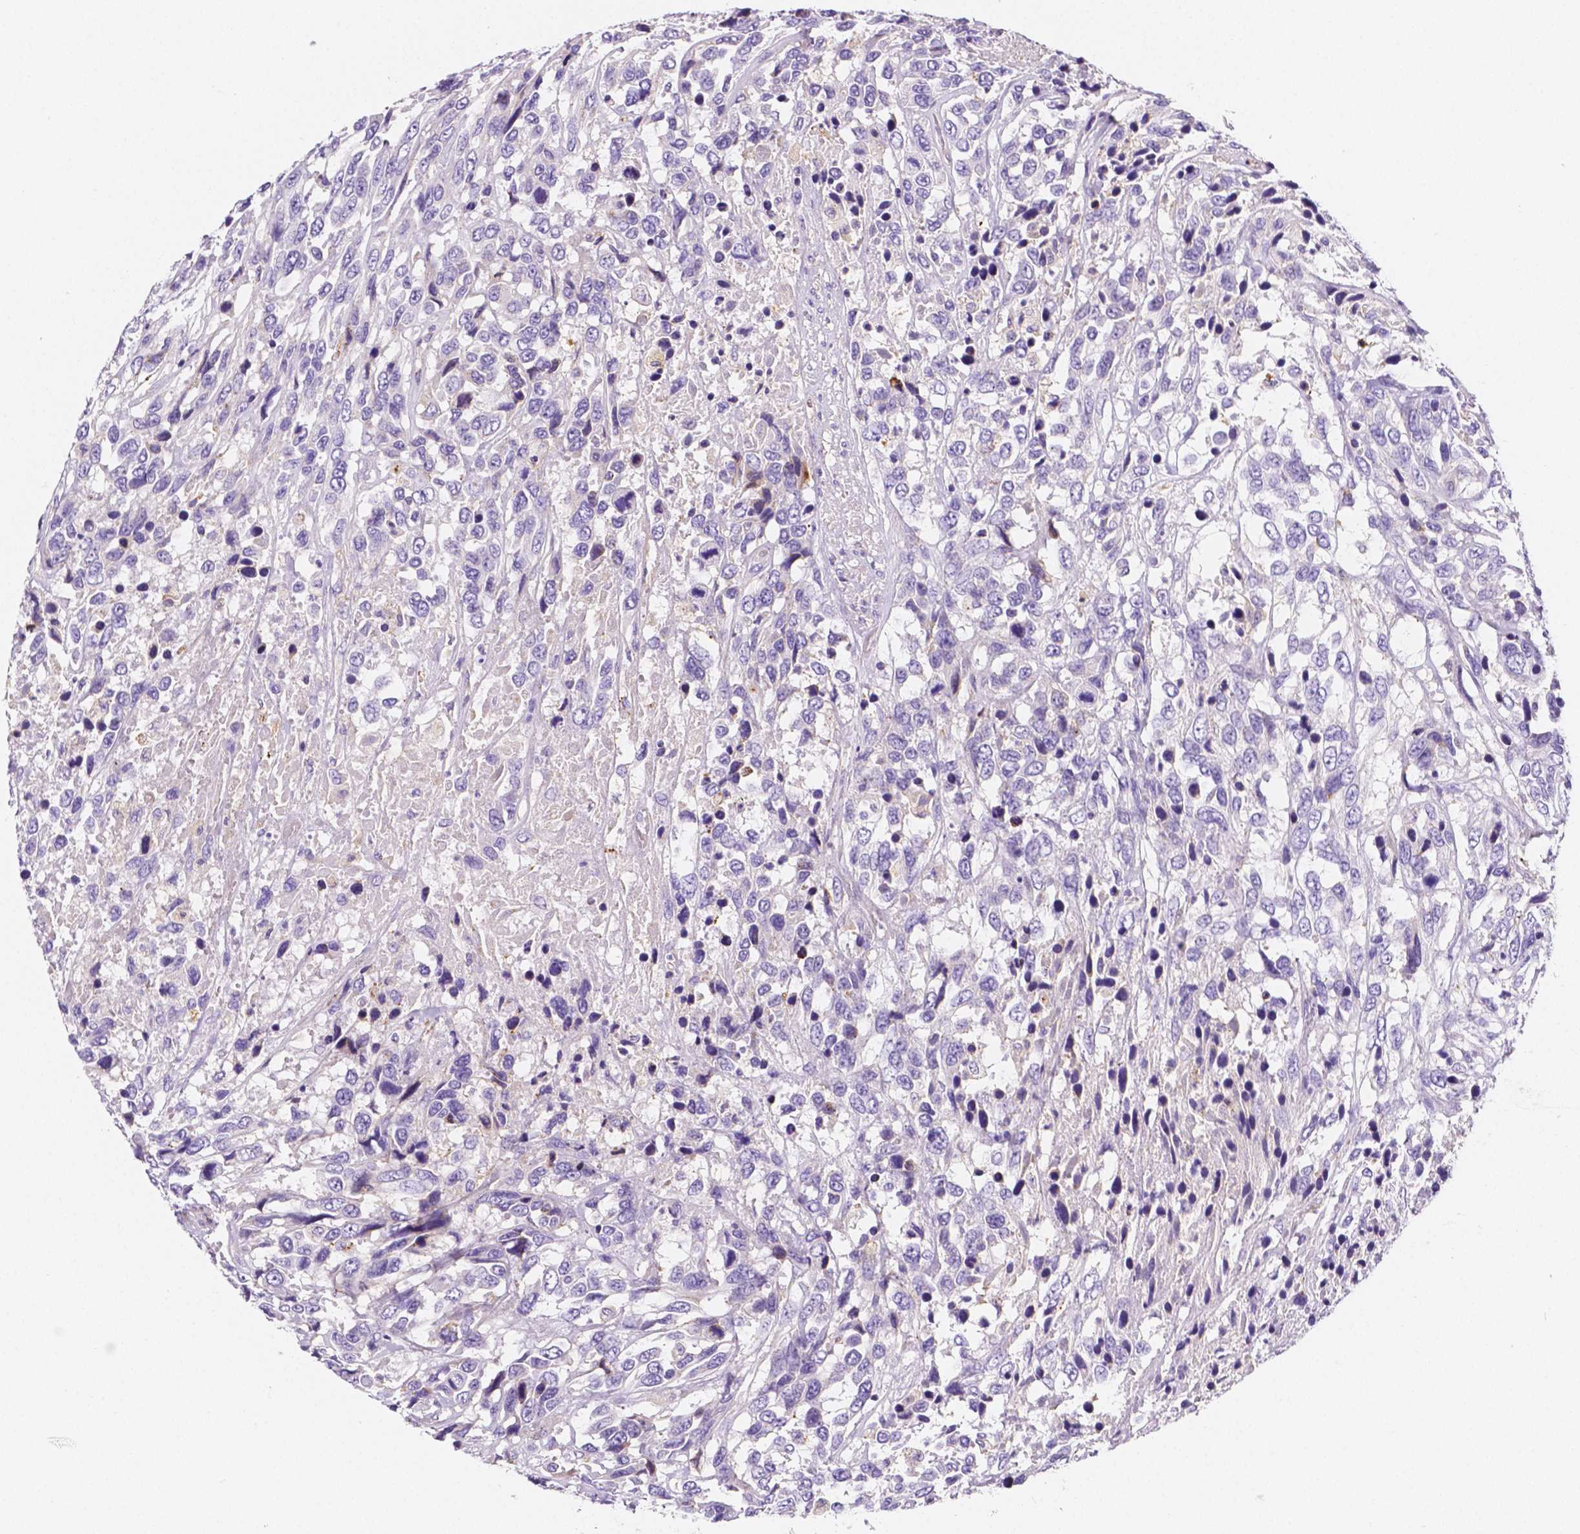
{"staining": {"intensity": "negative", "quantity": "none", "location": "none"}, "tissue": "urothelial cancer", "cell_type": "Tumor cells", "image_type": "cancer", "snomed": [{"axis": "morphology", "description": "Urothelial carcinoma, High grade"}, {"axis": "topography", "description": "Urinary bladder"}], "caption": "Urothelial cancer was stained to show a protein in brown. There is no significant expression in tumor cells.", "gene": "GABRD", "patient": {"sex": "female", "age": 70}}